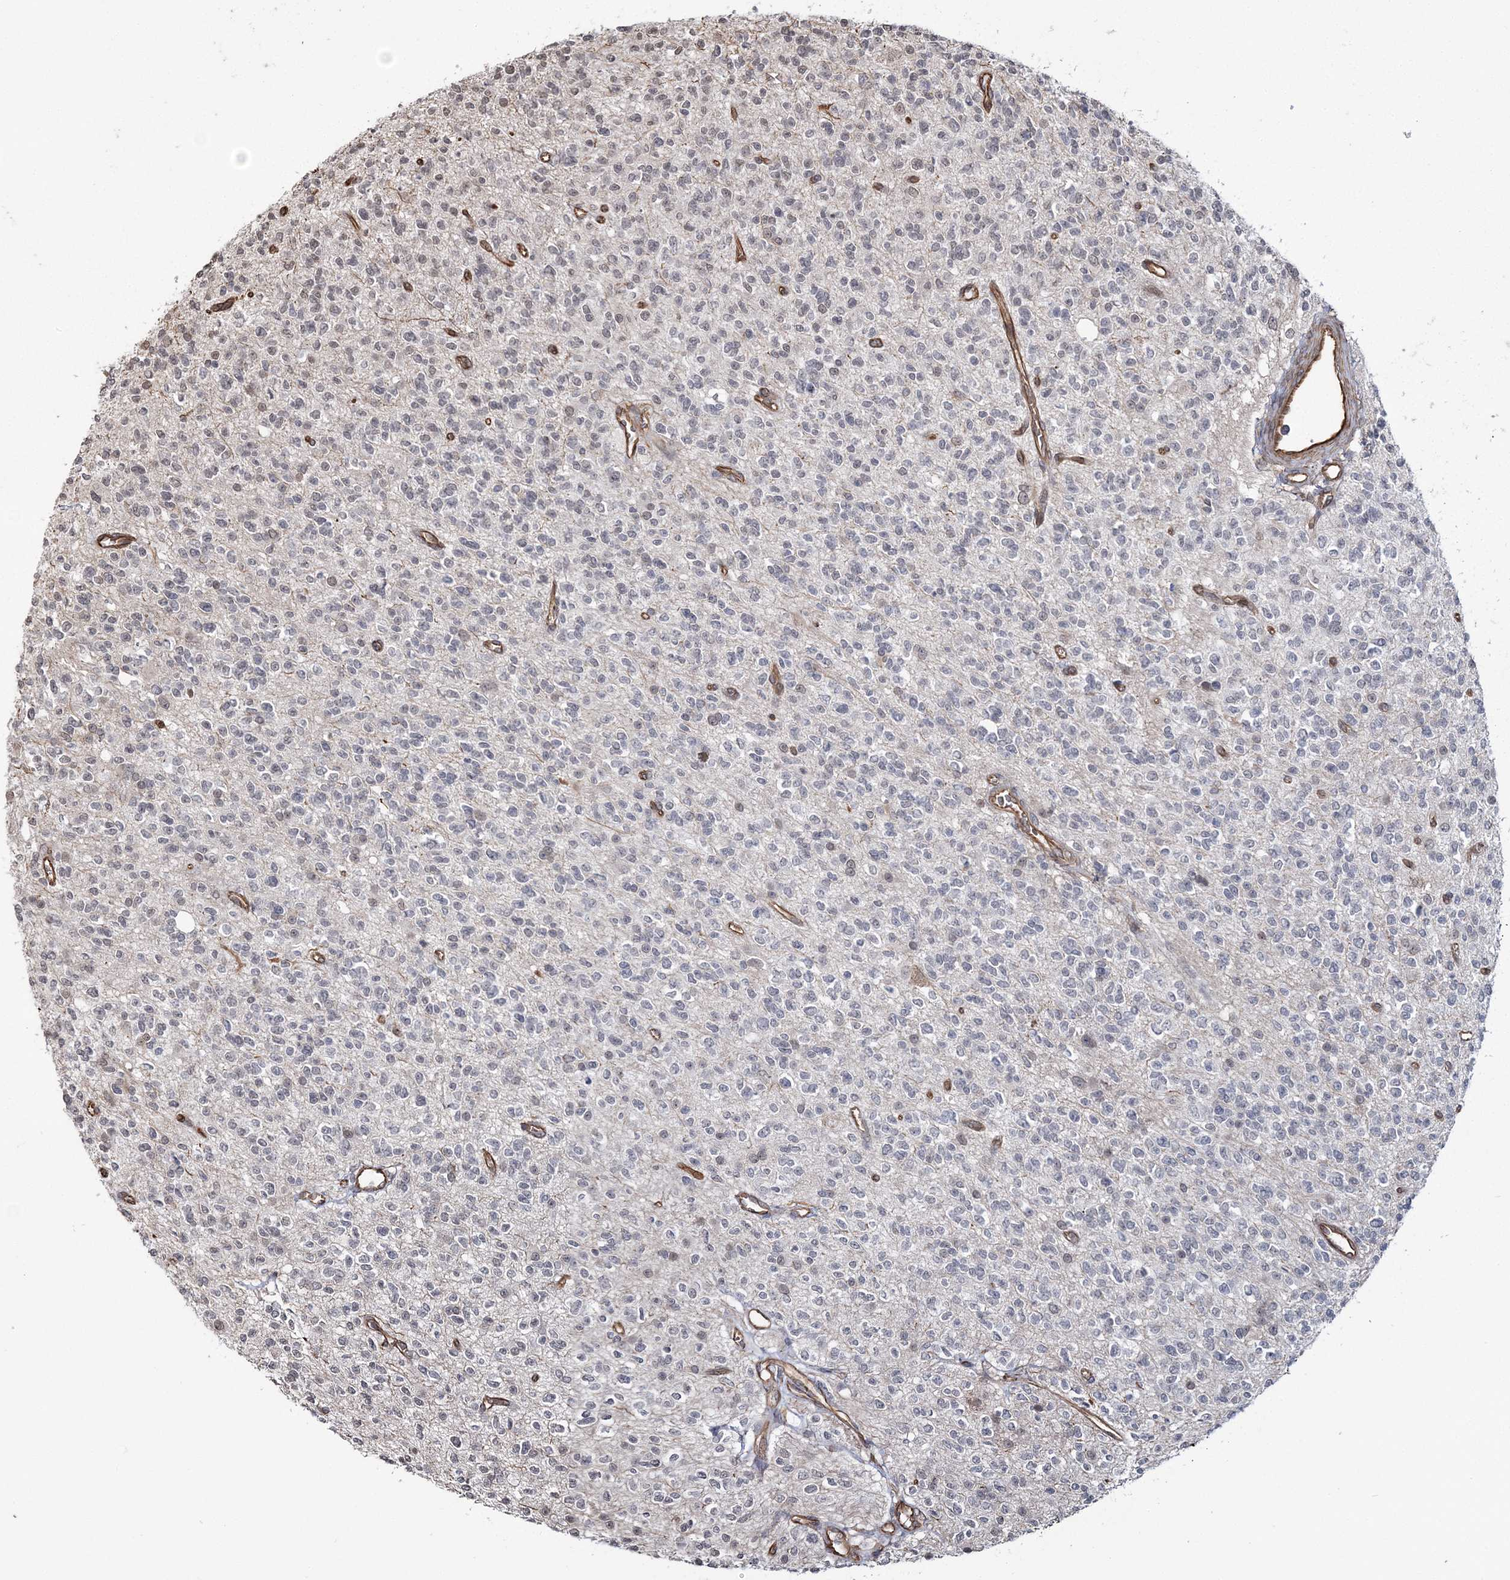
{"staining": {"intensity": "negative", "quantity": "none", "location": "none"}, "tissue": "glioma", "cell_type": "Tumor cells", "image_type": "cancer", "snomed": [{"axis": "morphology", "description": "Glioma, malignant, High grade"}, {"axis": "topography", "description": "Brain"}], "caption": "Immunohistochemistry (IHC) image of human glioma stained for a protein (brown), which exhibits no staining in tumor cells.", "gene": "ATP11B", "patient": {"sex": "male", "age": 34}}